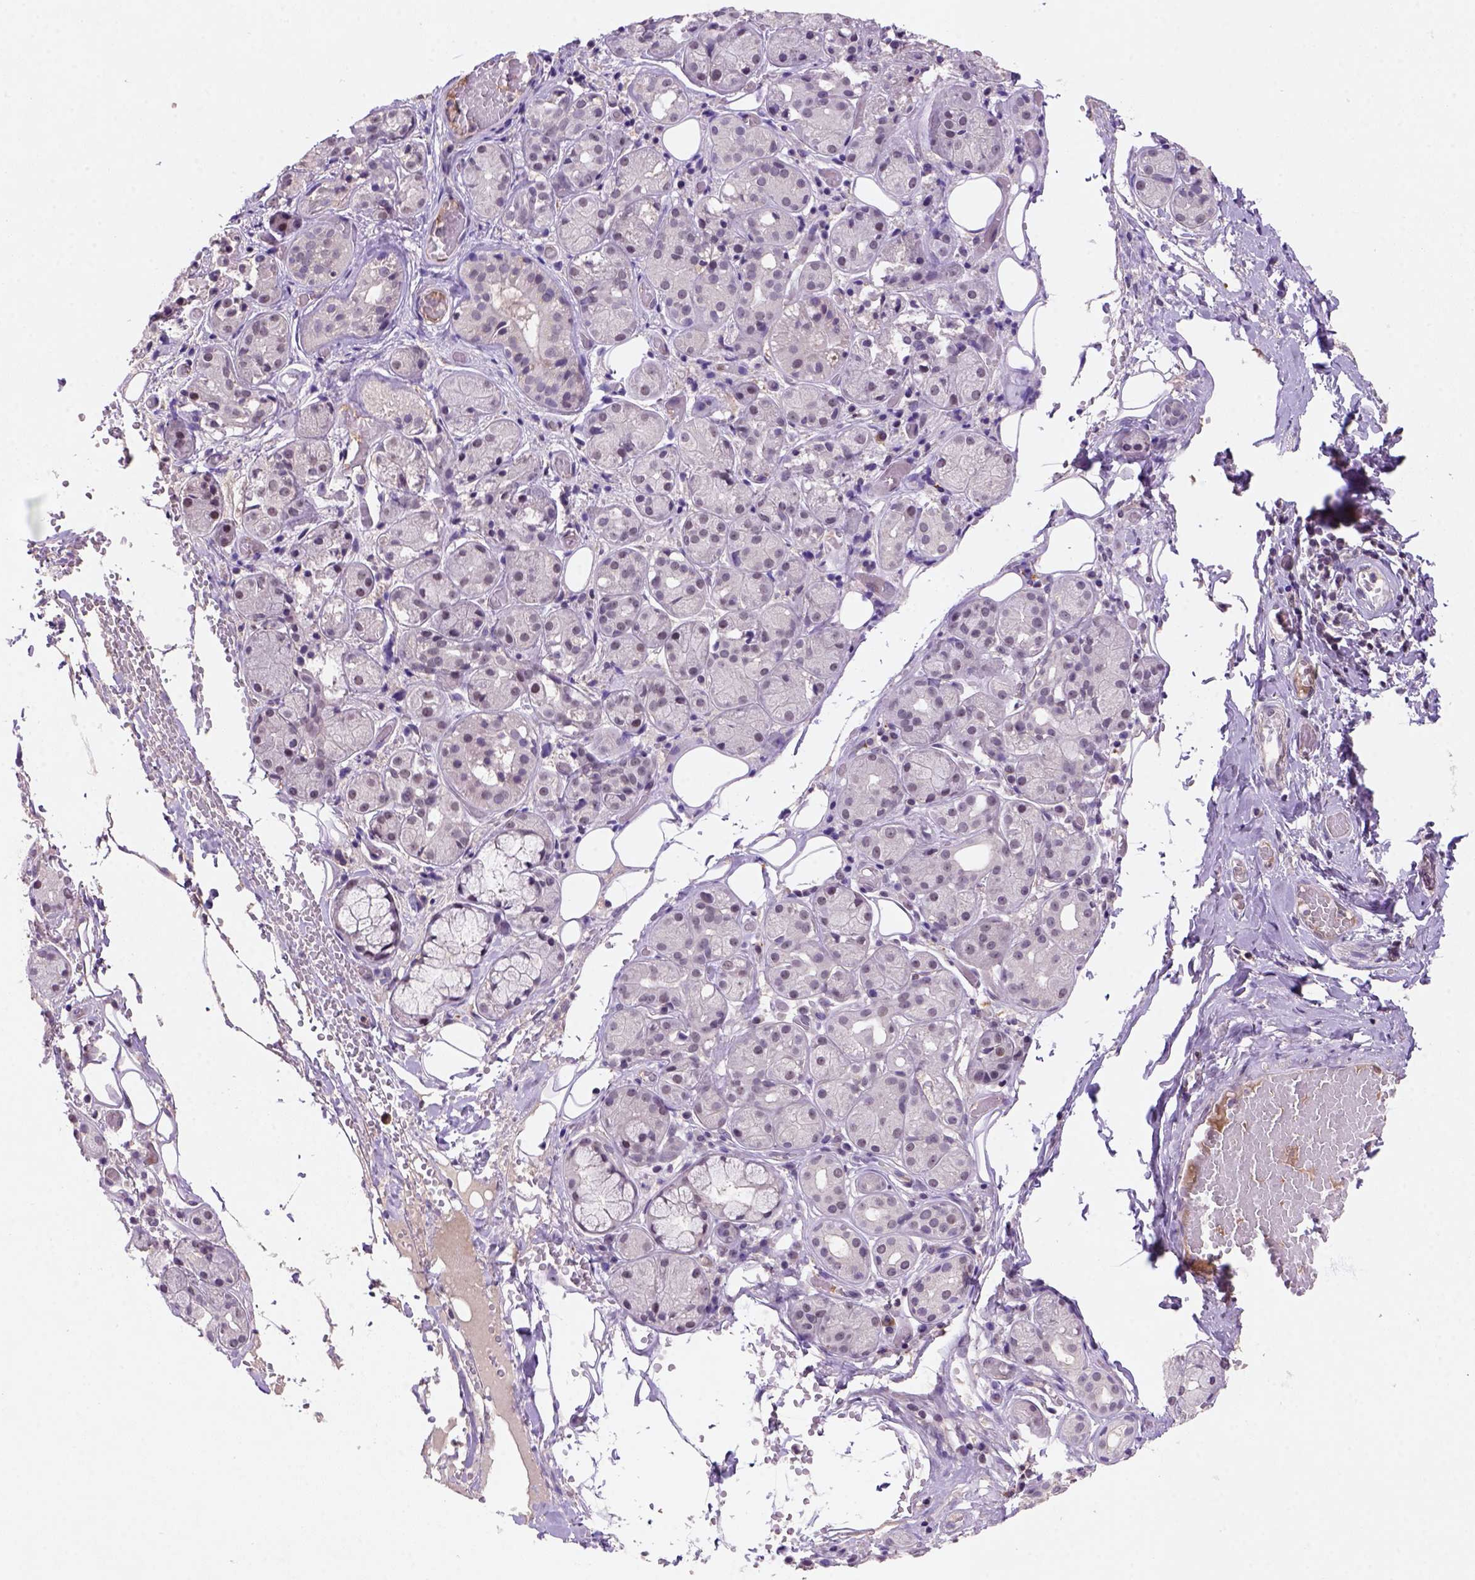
{"staining": {"intensity": "weak", "quantity": "25%-75%", "location": "nuclear"}, "tissue": "salivary gland", "cell_type": "Glandular cells", "image_type": "normal", "snomed": [{"axis": "morphology", "description": "Normal tissue, NOS"}, {"axis": "topography", "description": "Salivary gland"}, {"axis": "topography", "description": "Peripheral nerve tissue"}], "caption": "There is low levels of weak nuclear staining in glandular cells of unremarkable salivary gland, as demonstrated by immunohistochemical staining (brown color).", "gene": "SCML4", "patient": {"sex": "male", "age": 71}}